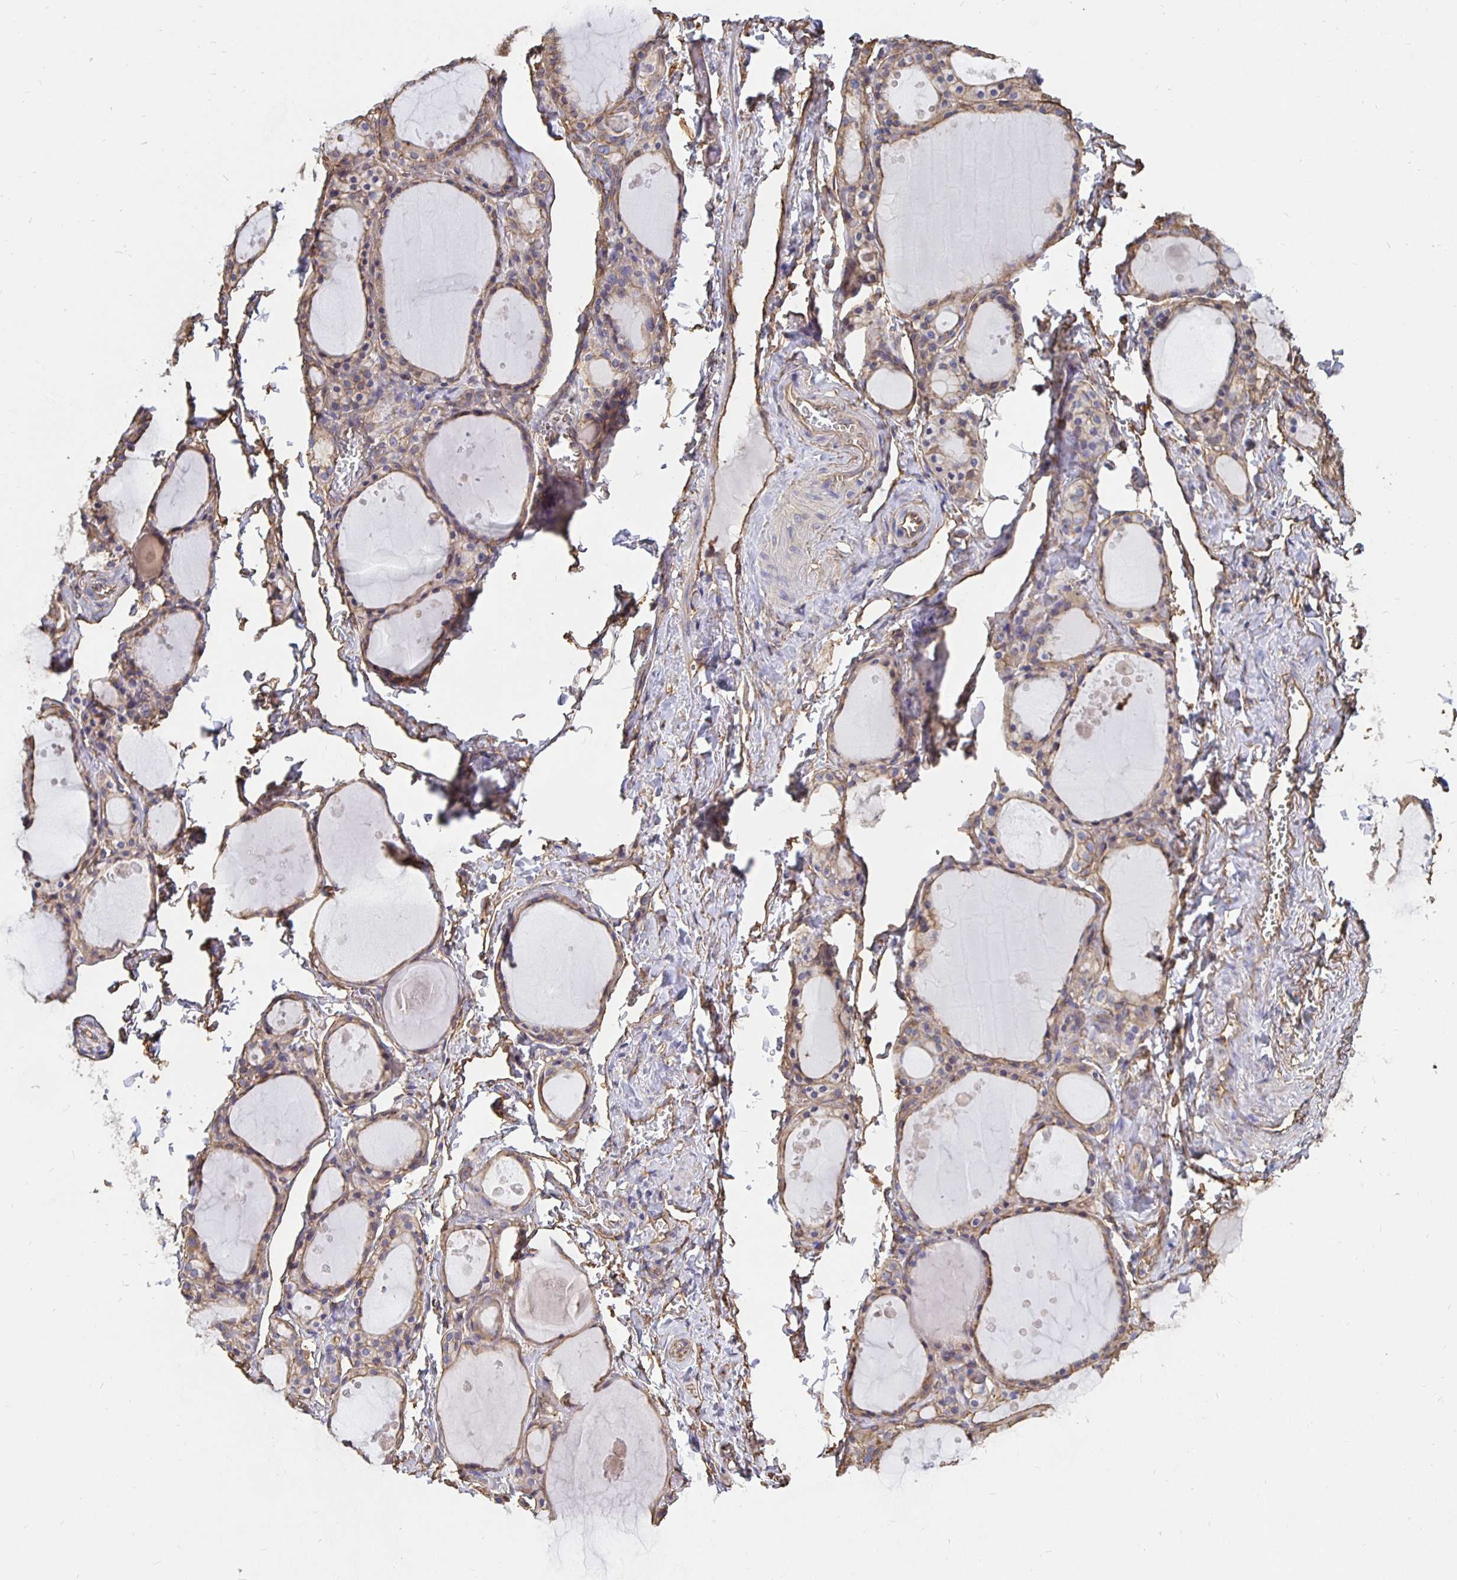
{"staining": {"intensity": "weak", "quantity": ">75%", "location": "cytoplasmic/membranous"}, "tissue": "thyroid gland", "cell_type": "Glandular cells", "image_type": "normal", "snomed": [{"axis": "morphology", "description": "Normal tissue, NOS"}, {"axis": "topography", "description": "Thyroid gland"}], "caption": "Brown immunohistochemical staining in unremarkable human thyroid gland reveals weak cytoplasmic/membranous staining in approximately >75% of glandular cells.", "gene": "ARHGEF39", "patient": {"sex": "male", "age": 68}}